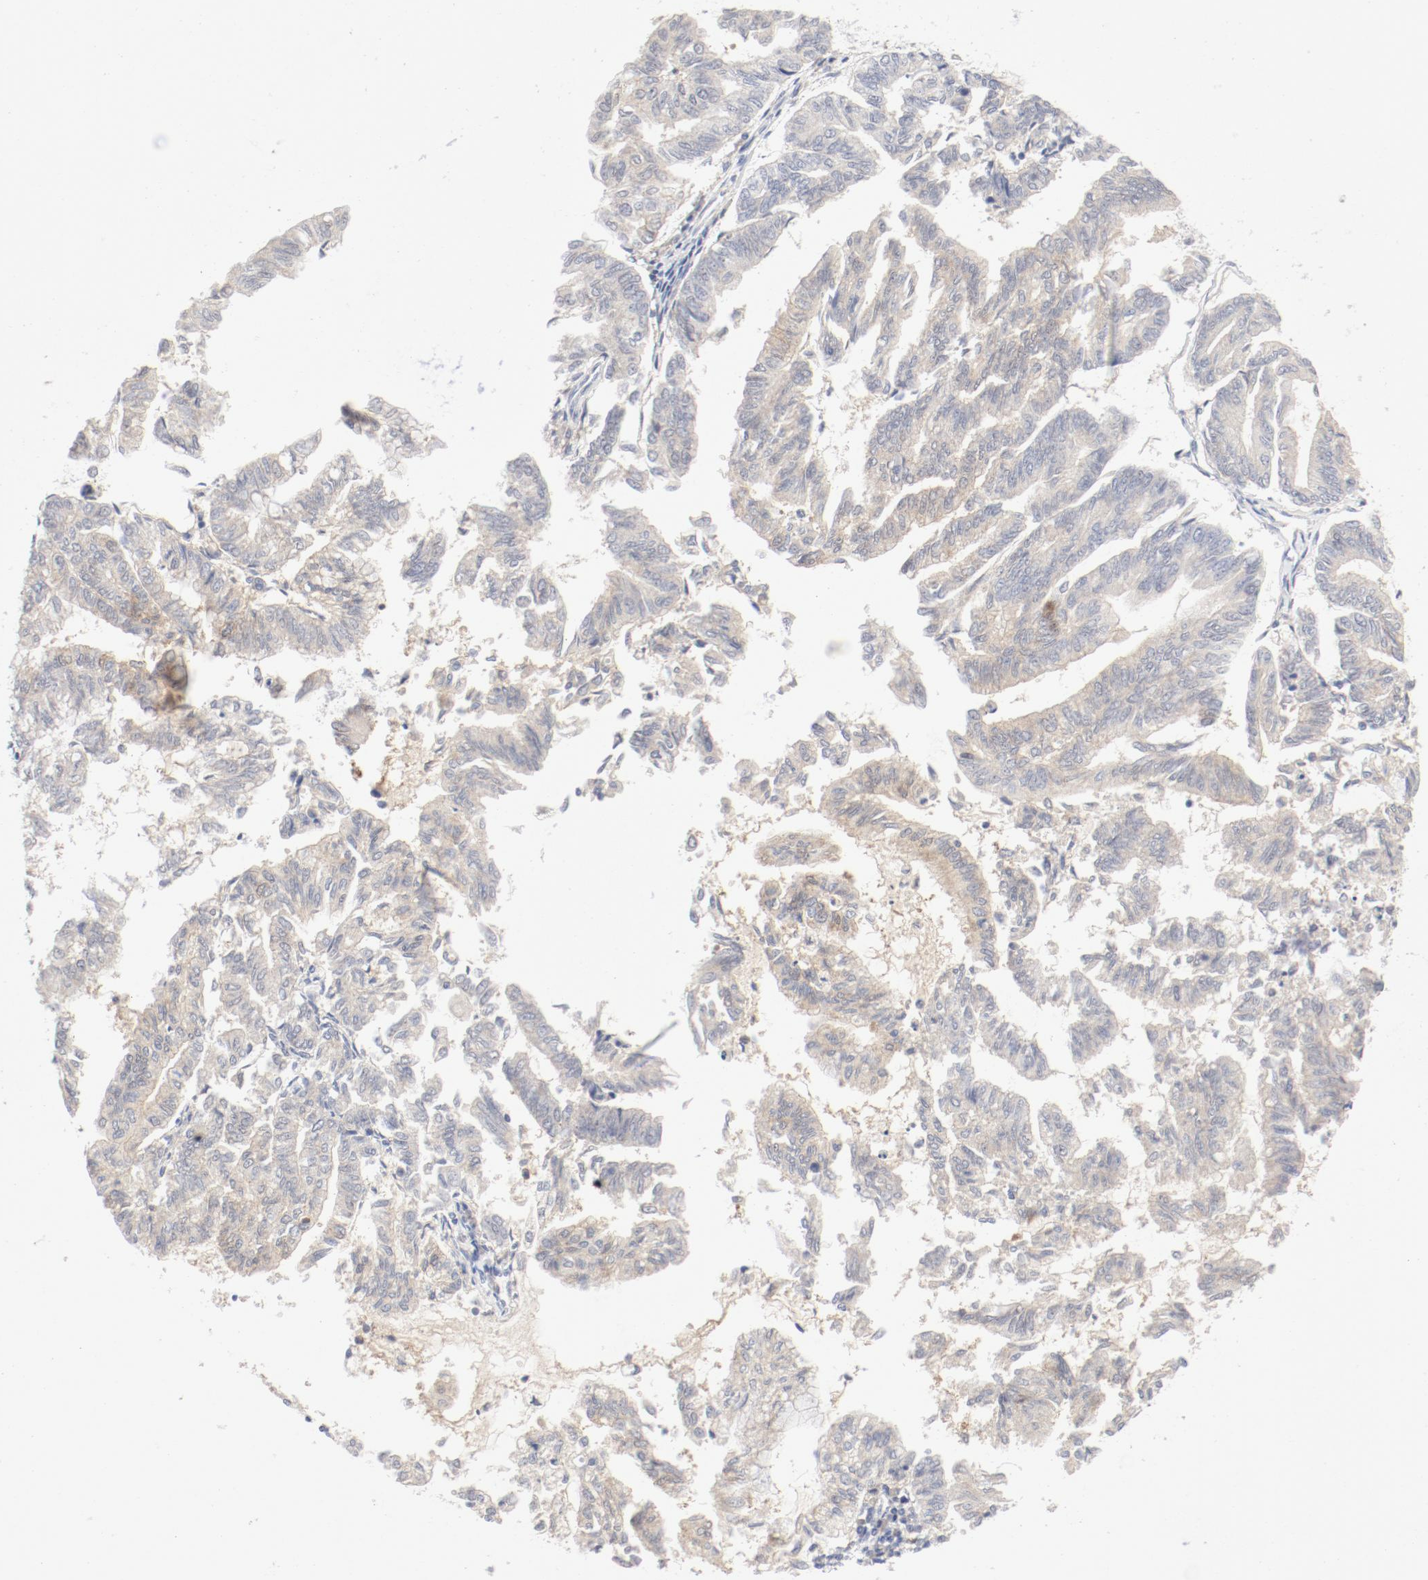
{"staining": {"intensity": "weak", "quantity": "25%-75%", "location": "cytoplasmic/membranous"}, "tissue": "endometrial cancer", "cell_type": "Tumor cells", "image_type": "cancer", "snomed": [{"axis": "morphology", "description": "Adenocarcinoma, NOS"}, {"axis": "topography", "description": "Endometrium"}], "caption": "Immunohistochemical staining of human adenocarcinoma (endometrial) shows low levels of weak cytoplasmic/membranous protein expression in approximately 25%-75% of tumor cells.", "gene": "PGM1", "patient": {"sex": "female", "age": 79}}